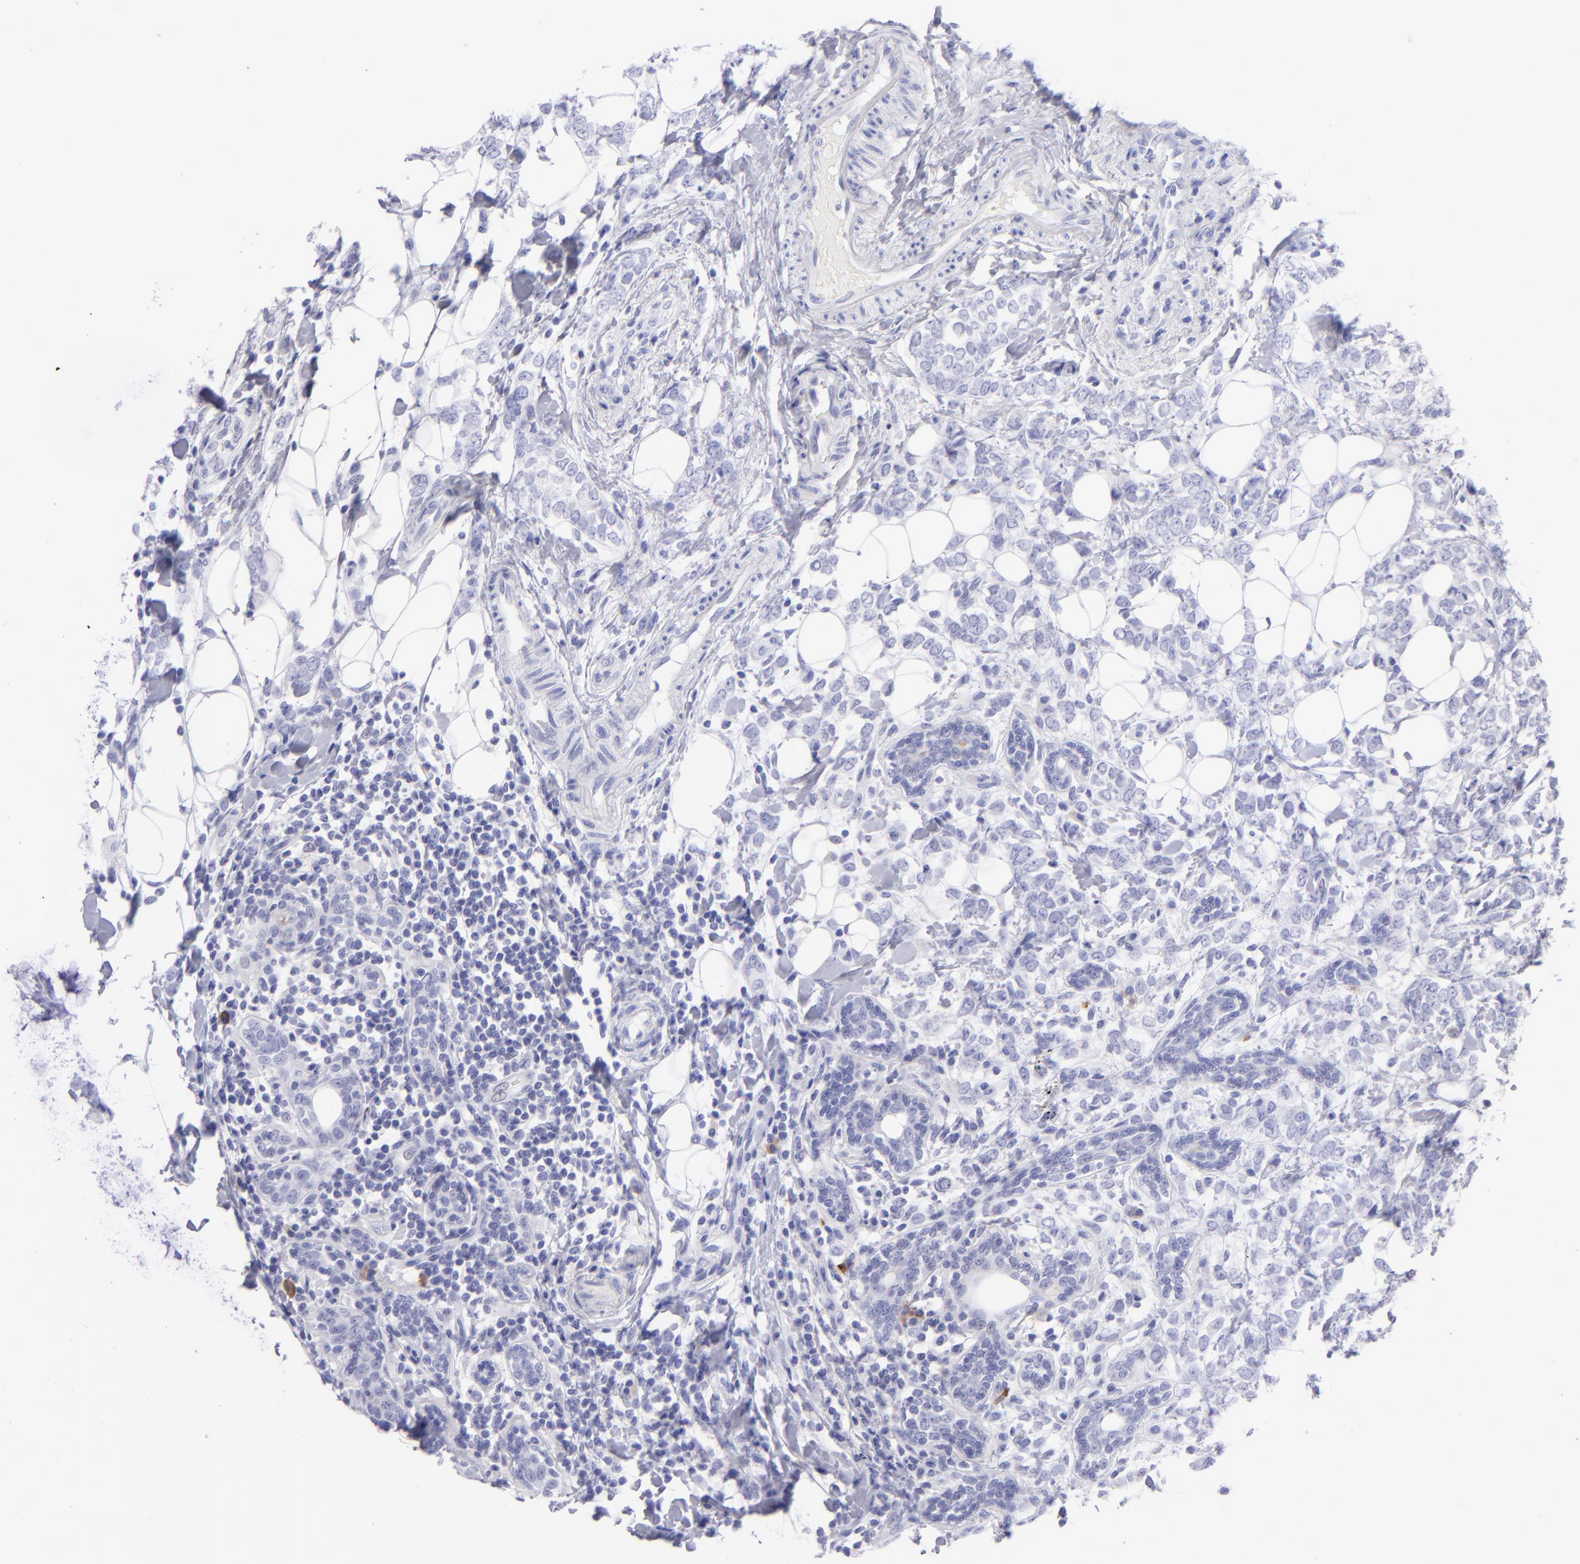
{"staining": {"intensity": "negative", "quantity": "none", "location": "none"}, "tissue": "breast cancer", "cell_type": "Tumor cells", "image_type": "cancer", "snomed": [{"axis": "morphology", "description": "Normal tissue, NOS"}, {"axis": "morphology", "description": "Lobular carcinoma"}, {"axis": "topography", "description": "Breast"}], "caption": "A histopathology image of human breast cancer (lobular carcinoma) is negative for staining in tumor cells.", "gene": "SLC1A2", "patient": {"sex": "female", "age": 47}}